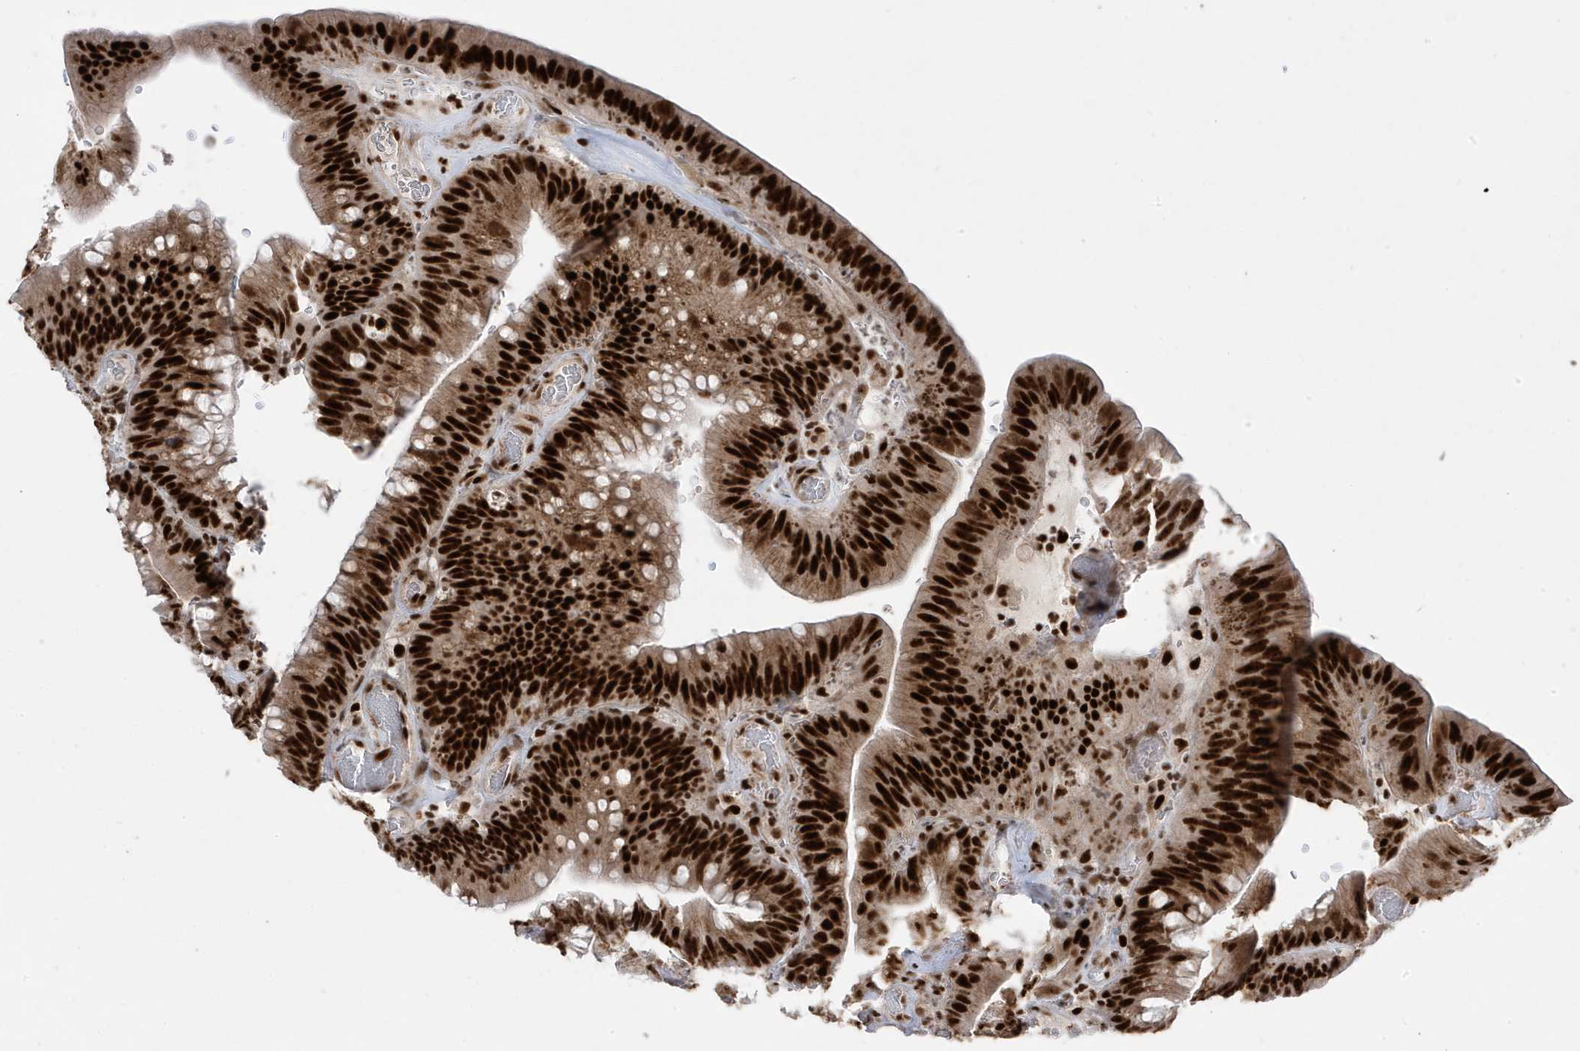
{"staining": {"intensity": "strong", "quantity": ">75%", "location": "nuclear"}, "tissue": "colorectal cancer", "cell_type": "Tumor cells", "image_type": "cancer", "snomed": [{"axis": "morphology", "description": "Normal tissue, NOS"}, {"axis": "topography", "description": "Colon"}], "caption": "Immunohistochemical staining of colorectal cancer exhibits strong nuclear protein staining in about >75% of tumor cells.", "gene": "MTREX", "patient": {"sex": "female", "age": 82}}